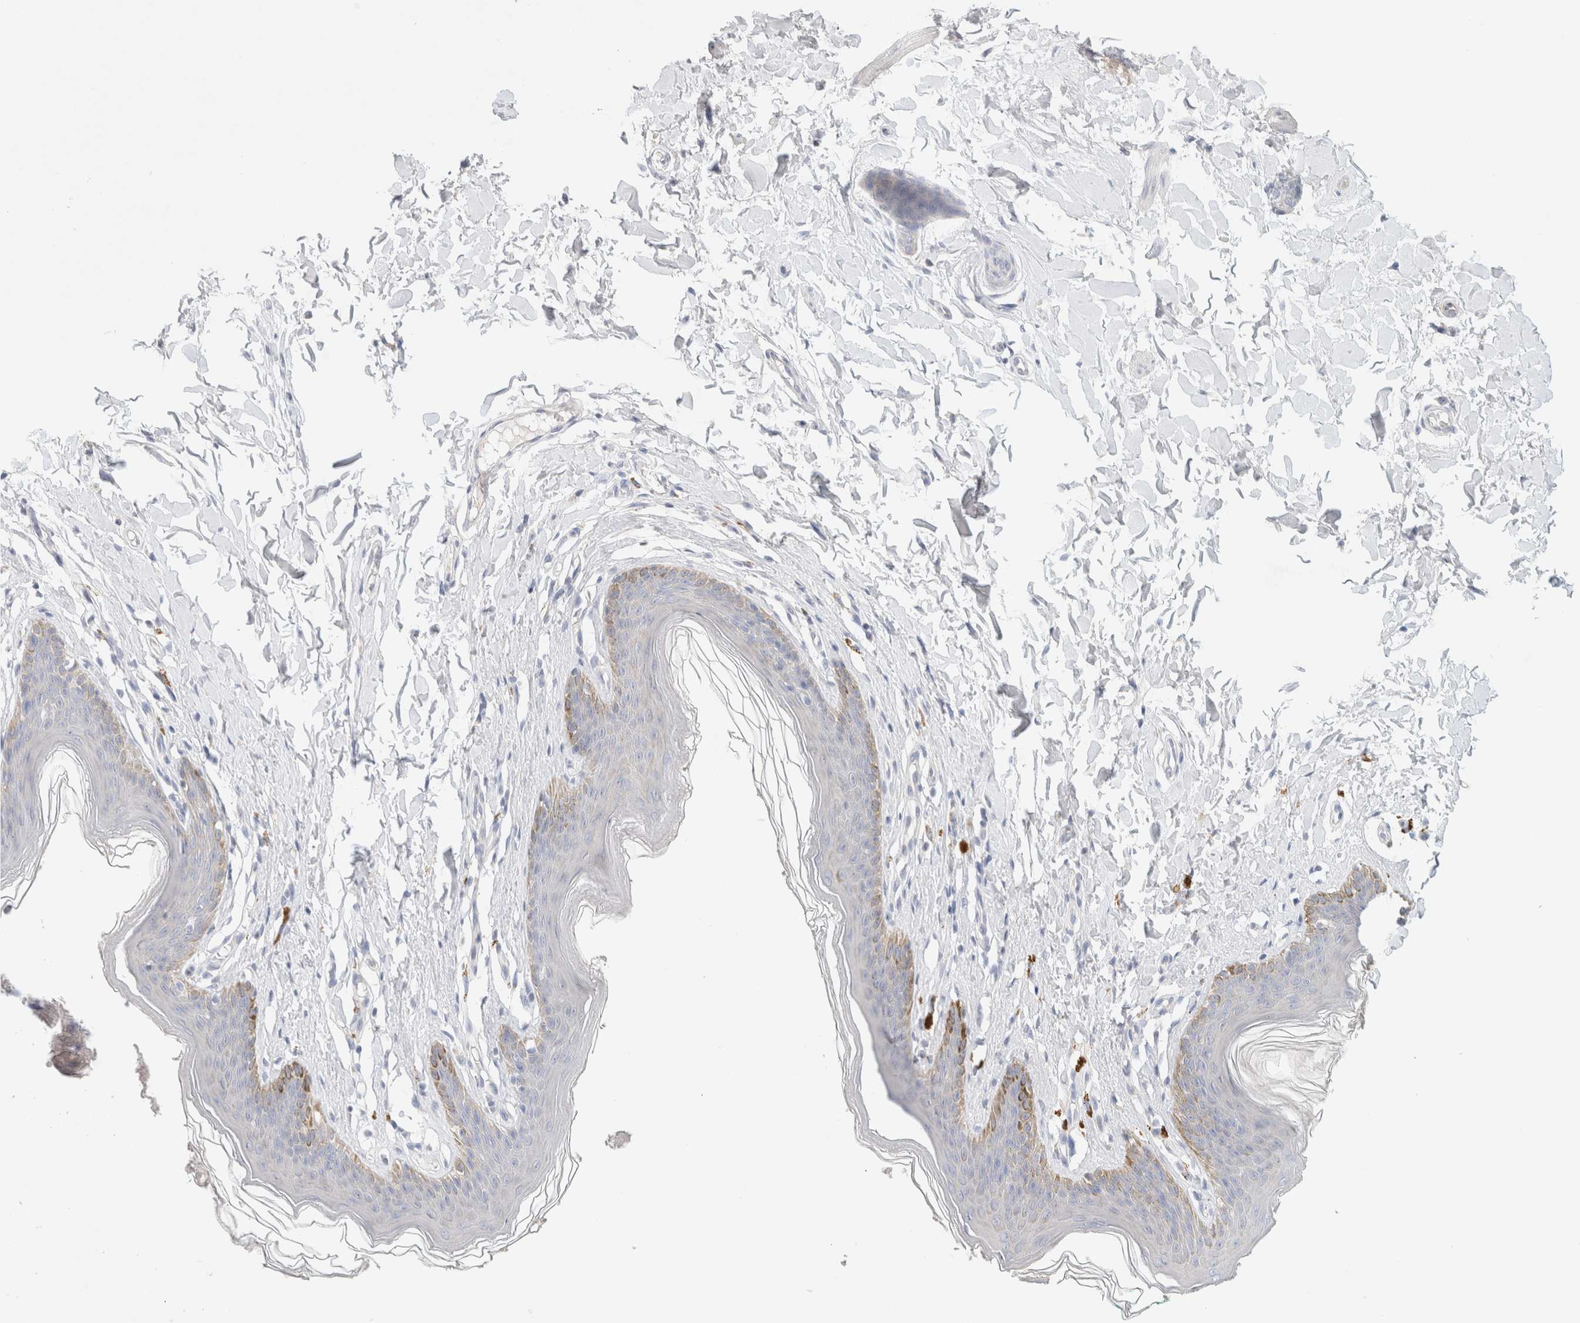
{"staining": {"intensity": "weak", "quantity": "<25%", "location": "cytoplasmic/membranous"}, "tissue": "skin", "cell_type": "Epidermal cells", "image_type": "normal", "snomed": [{"axis": "morphology", "description": "Normal tissue, NOS"}, {"axis": "topography", "description": "Vulva"}], "caption": "Immunohistochemistry (IHC) of unremarkable skin demonstrates no staining in epidermal cells. (Stains: DAB (3,3'-diaminobenzidine) IHC with hematoxylin counter stain, Microscopy: brightfield microscopy at high magnification).", "gene": "HEXD", "patient": {"sex": "female", "age": 66}}